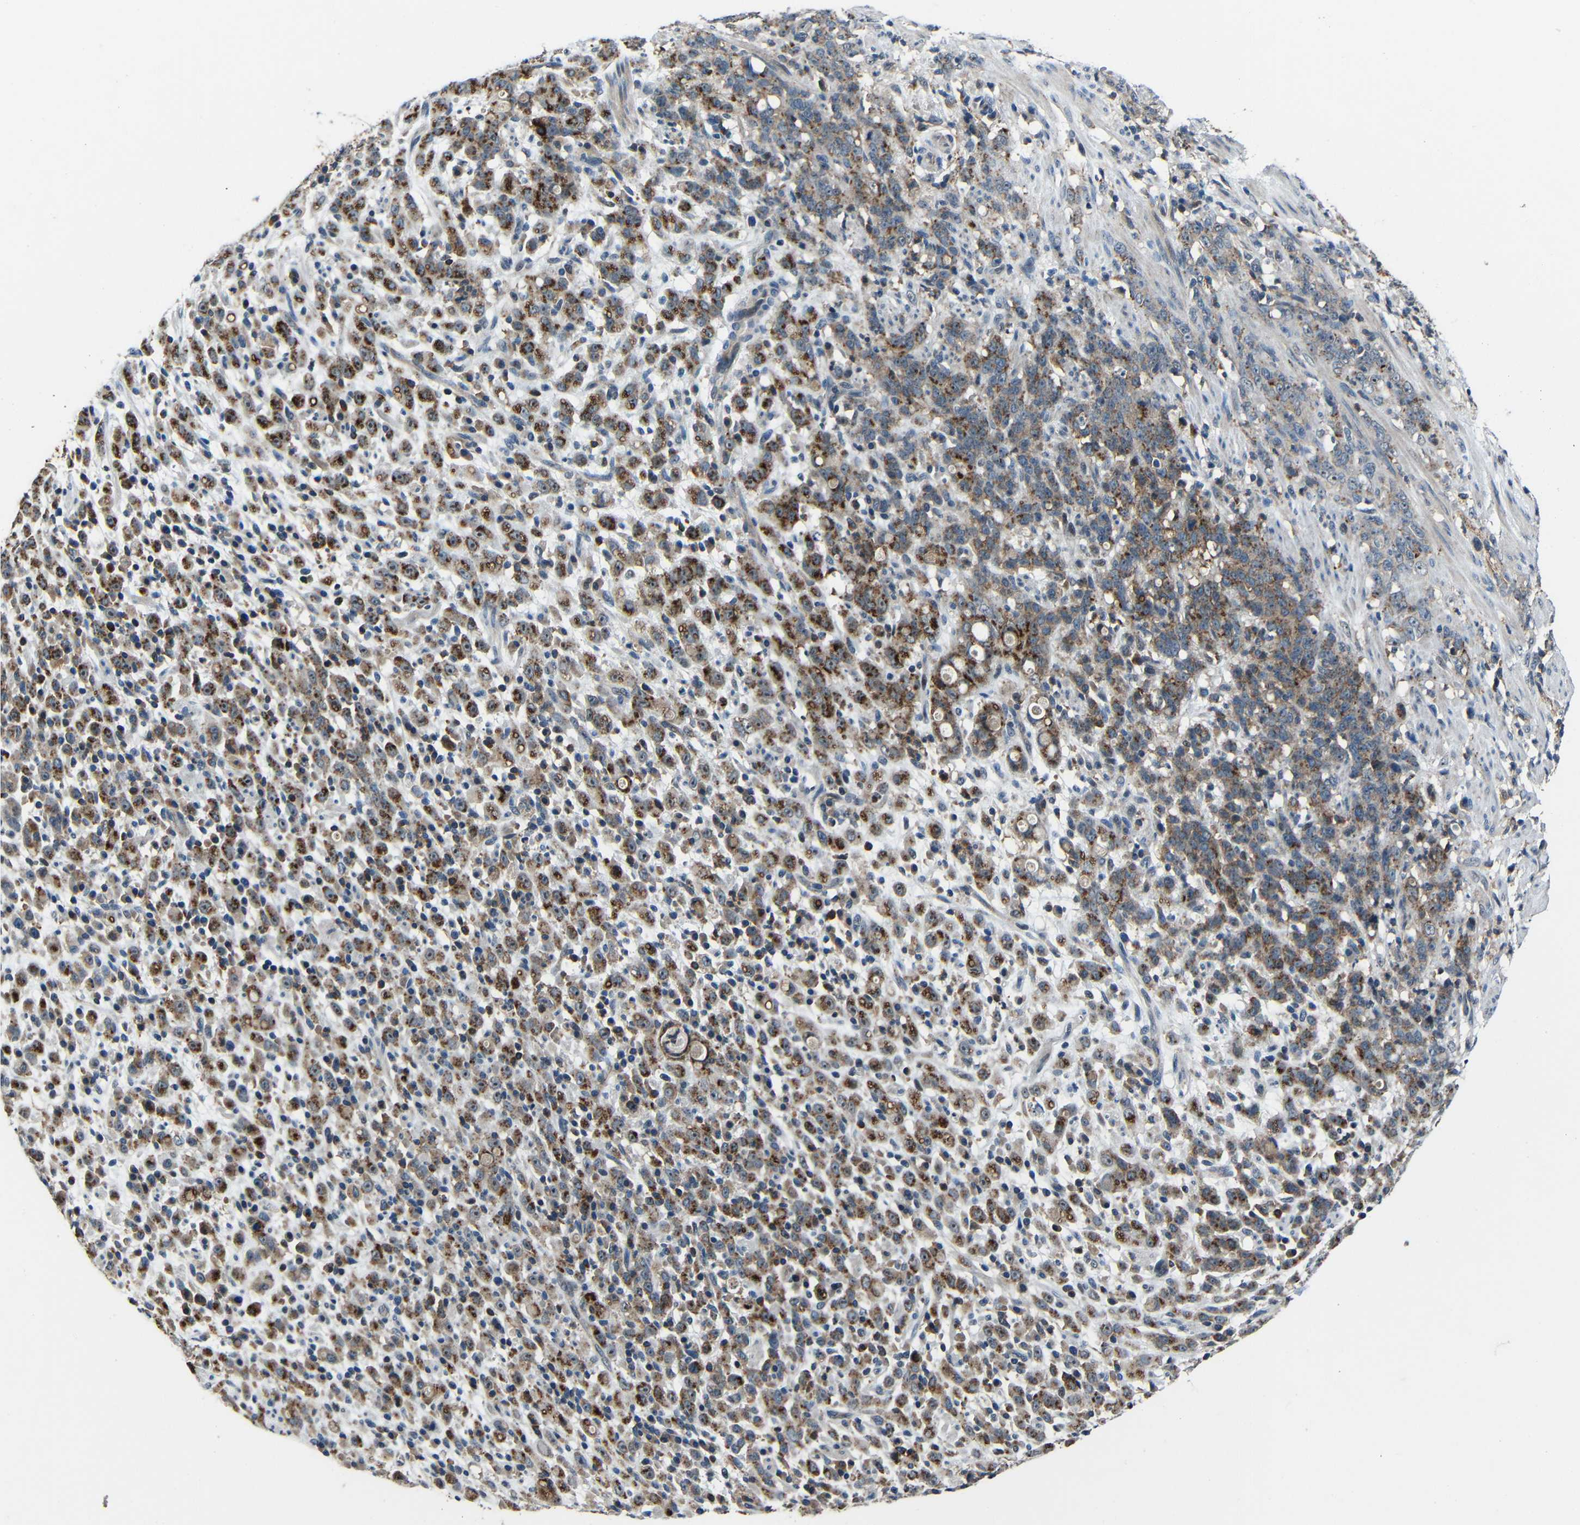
{"staining": {"intensity": "moderate", "quantity": ">75%", "location": "cytoplasmic/membranous"}, "tissue": "stomach cancer", "cell_type": "Tumor cells", "image_type": "cancer", "snomed": [{"axis": "morphology", "description": "Adenocarcinoma, NOS"}, {"axis": "topography", "description": "Stomach, lower"}], "caption": "A high-resolution photomicrograph shows IHC staining of stomach cancer, which displays moderate cytoplasmic/membranous staining in about >75% of tumor cells. (DAB (3,3'-diaminobenzidine) IHC with brightfield microscopy, high magnification).", "gene": "DNAJC5", "patient": {"sex": "male", "age": 88}}